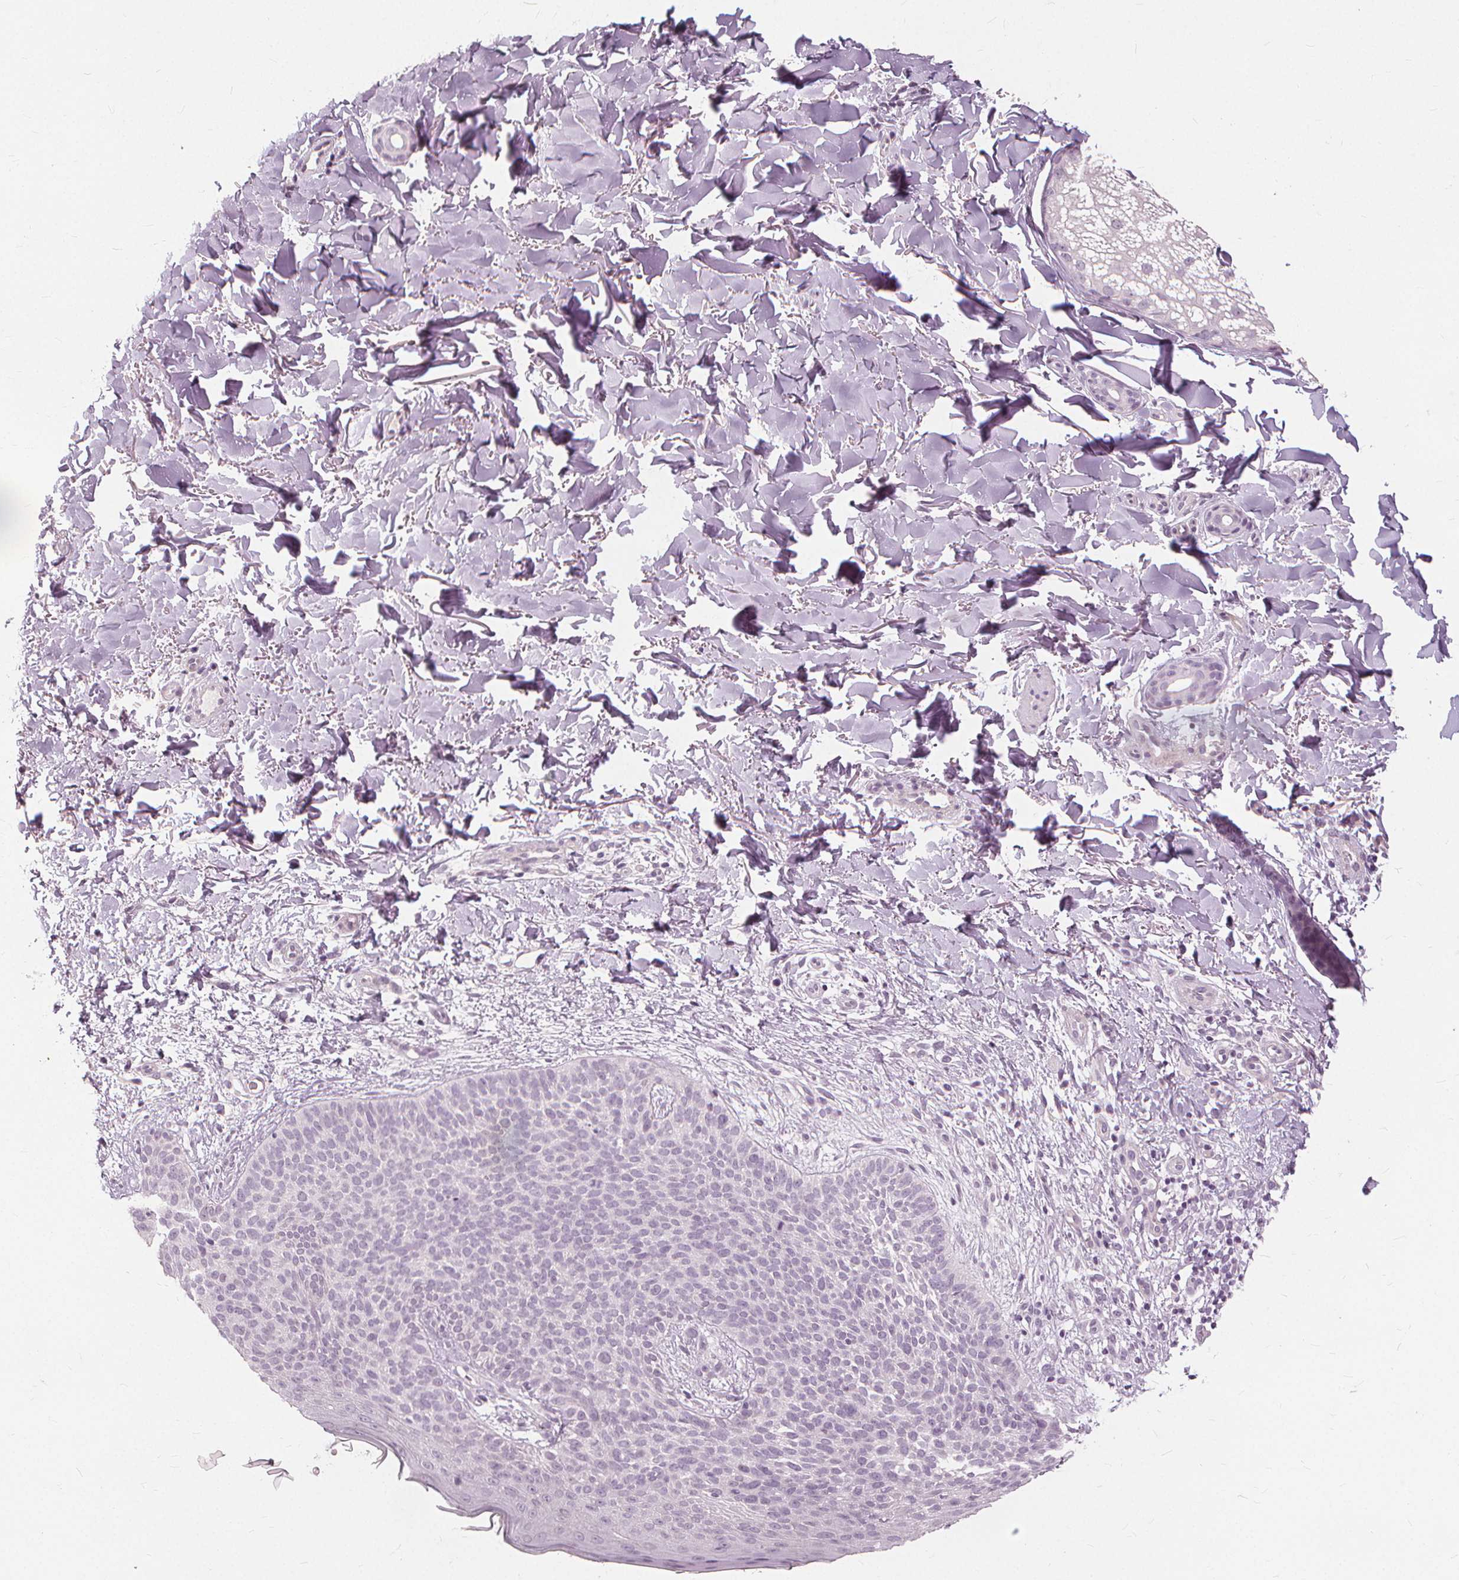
{"staining": {"intensity": "negative", "quantity": "none", "location": "none"}, "tissue": "skin cancer", "cell_type": "Tumor cells", "image_type": "cancer", "snomed": [{"axis": "morphology", "description": "Basal cell carcinoma"}, {"axis": "topography", "description": "Skin"}], "caption": "Tumor cells are negative for brown protein staining in skin cancer. The staining is performed using DAB brown chromogen with nuclei counter-stained in using hematoxylin.", "gene": "SFTPD", "patient": {"sex": "male", "age": 57}}